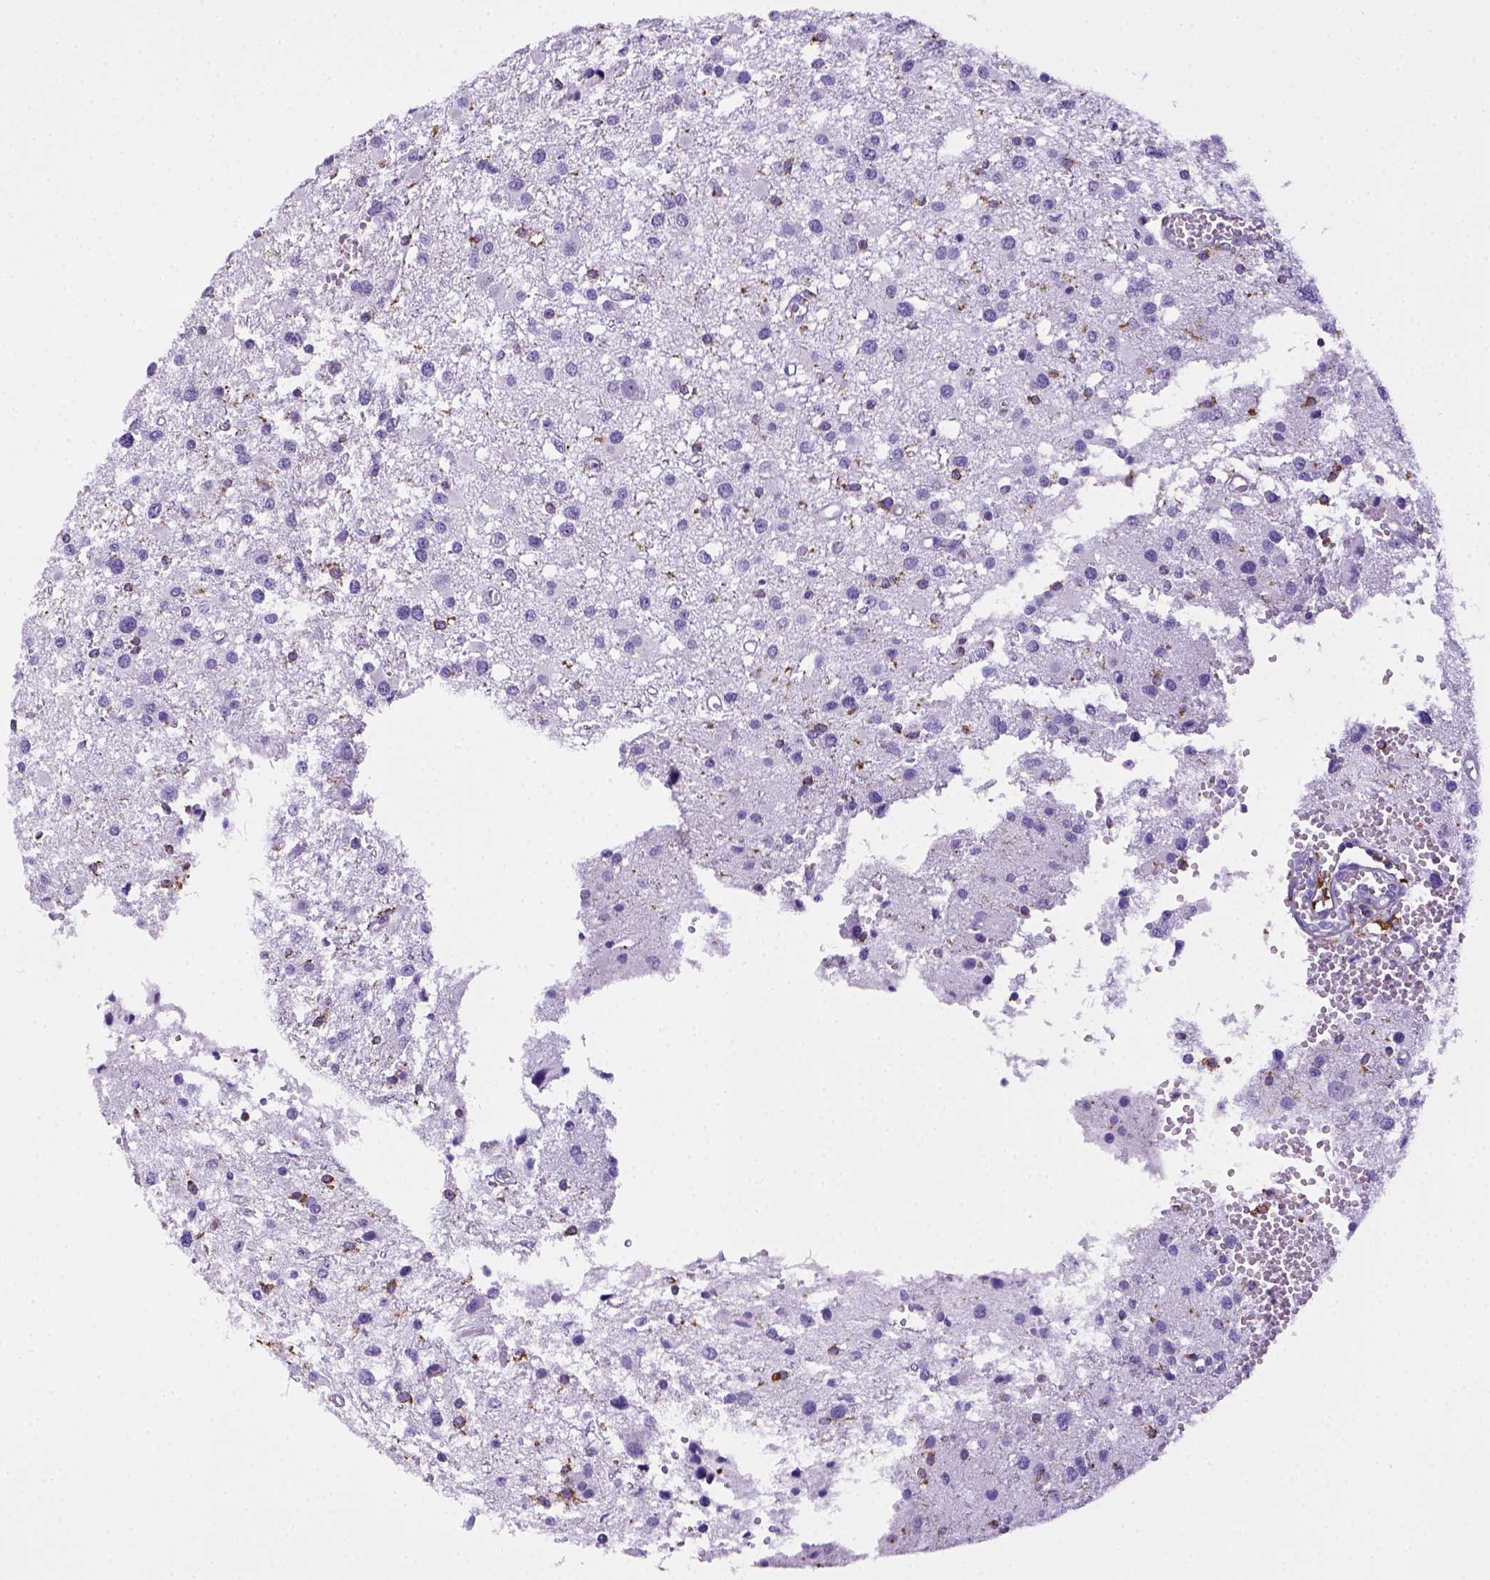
{"staining": {"intensity": "negative", "quantity": "none", "location": "none"}, "tissue": "glioma", "cell_type": "Tumor cells", "image_type": "cancer", "snomed": [{"axis": "morphology", "description": "Glioma, malignant, High grade"}, {"axis": "topography", "description": "Brain"}], "caption": "IHC histopathology image of neoplastic tissue: glioma stained with DAB (3,3'-diaminobenzidine) exhibits no significant protein positivity in tumor cells.", "gene": "CD68", "patient": {"sex": "male", "age": 54}}